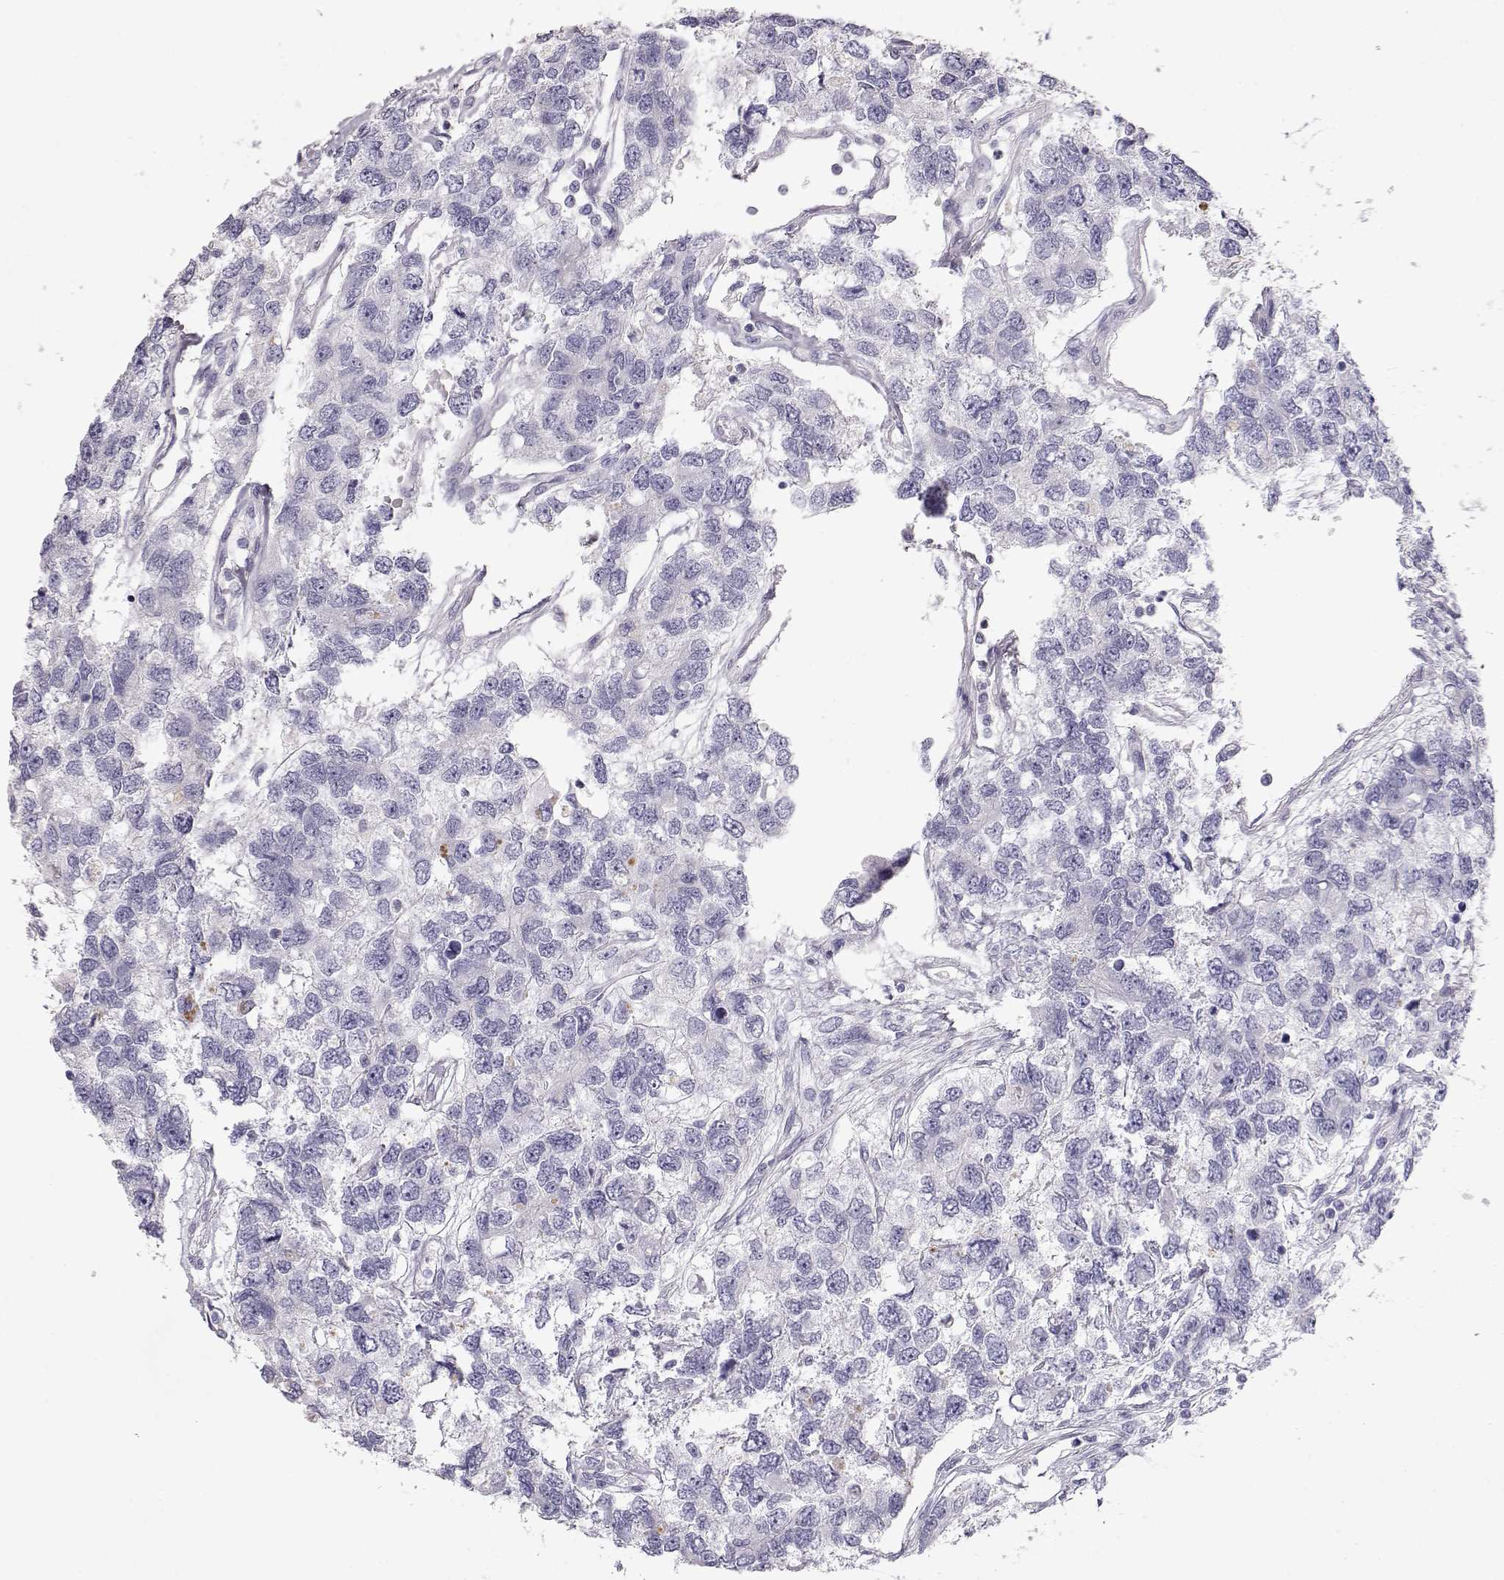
{"staining": {"intensity": "negative", "quantity": "none", "location": "none"}, "tissue": "testis cancer", "cell_type": "Tumor cells", "image_type": "cancer", "snomed": [{"axis": "morphology", "description": "Seminoma, NOS"}, {"axis": "topography", "description": "Testis"}], "caption": "Immunohistochemistry image of human testis seminoma stained for a protein (brown), which reveals no staining in tumor cells.", "gene": "SLITRK3", "patient": {"sex": "male", "age": 52}}